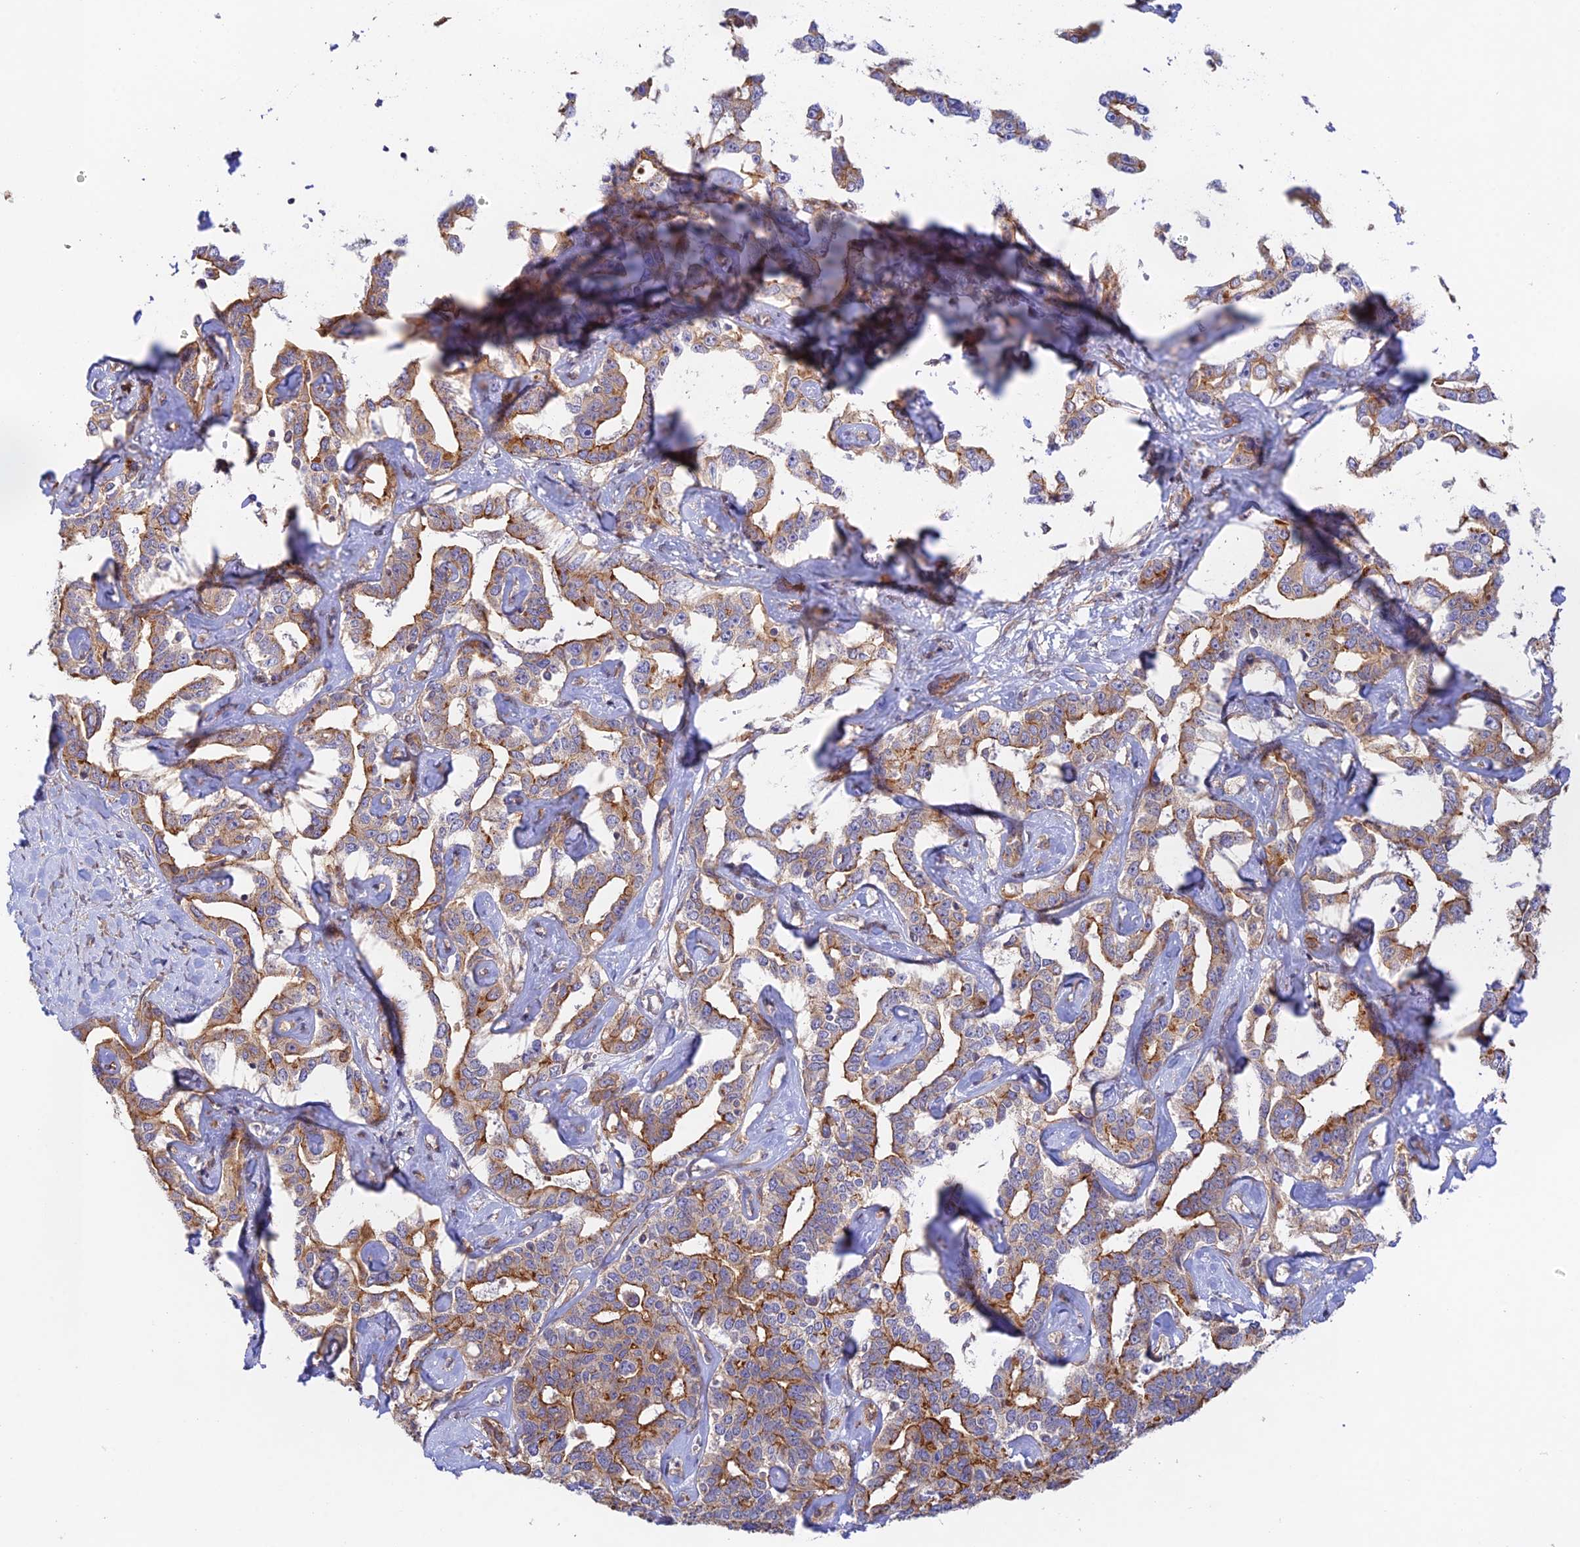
{"staining": {"intensity": "moderate", "quantity": ">75%", "location": "cytoplasmic/membranous"}, "tissue": "liver cancer", "cell_type": "Tumor cells", "image_type": "cancer", "snomed": [{"axis": "morphology", "description": "Cholangiocarcinoma"}, {"axis": "topography", "description": "Liver"}], "caption": "Protein expression analysis of human liver cancer (cholangiocarcinoma) reveals moderate cytoplasmic/membranous staining in approximately >75% of tumor cells.", "gene": "MYO9A", "patient": {"sex": "male", "age": 59}}